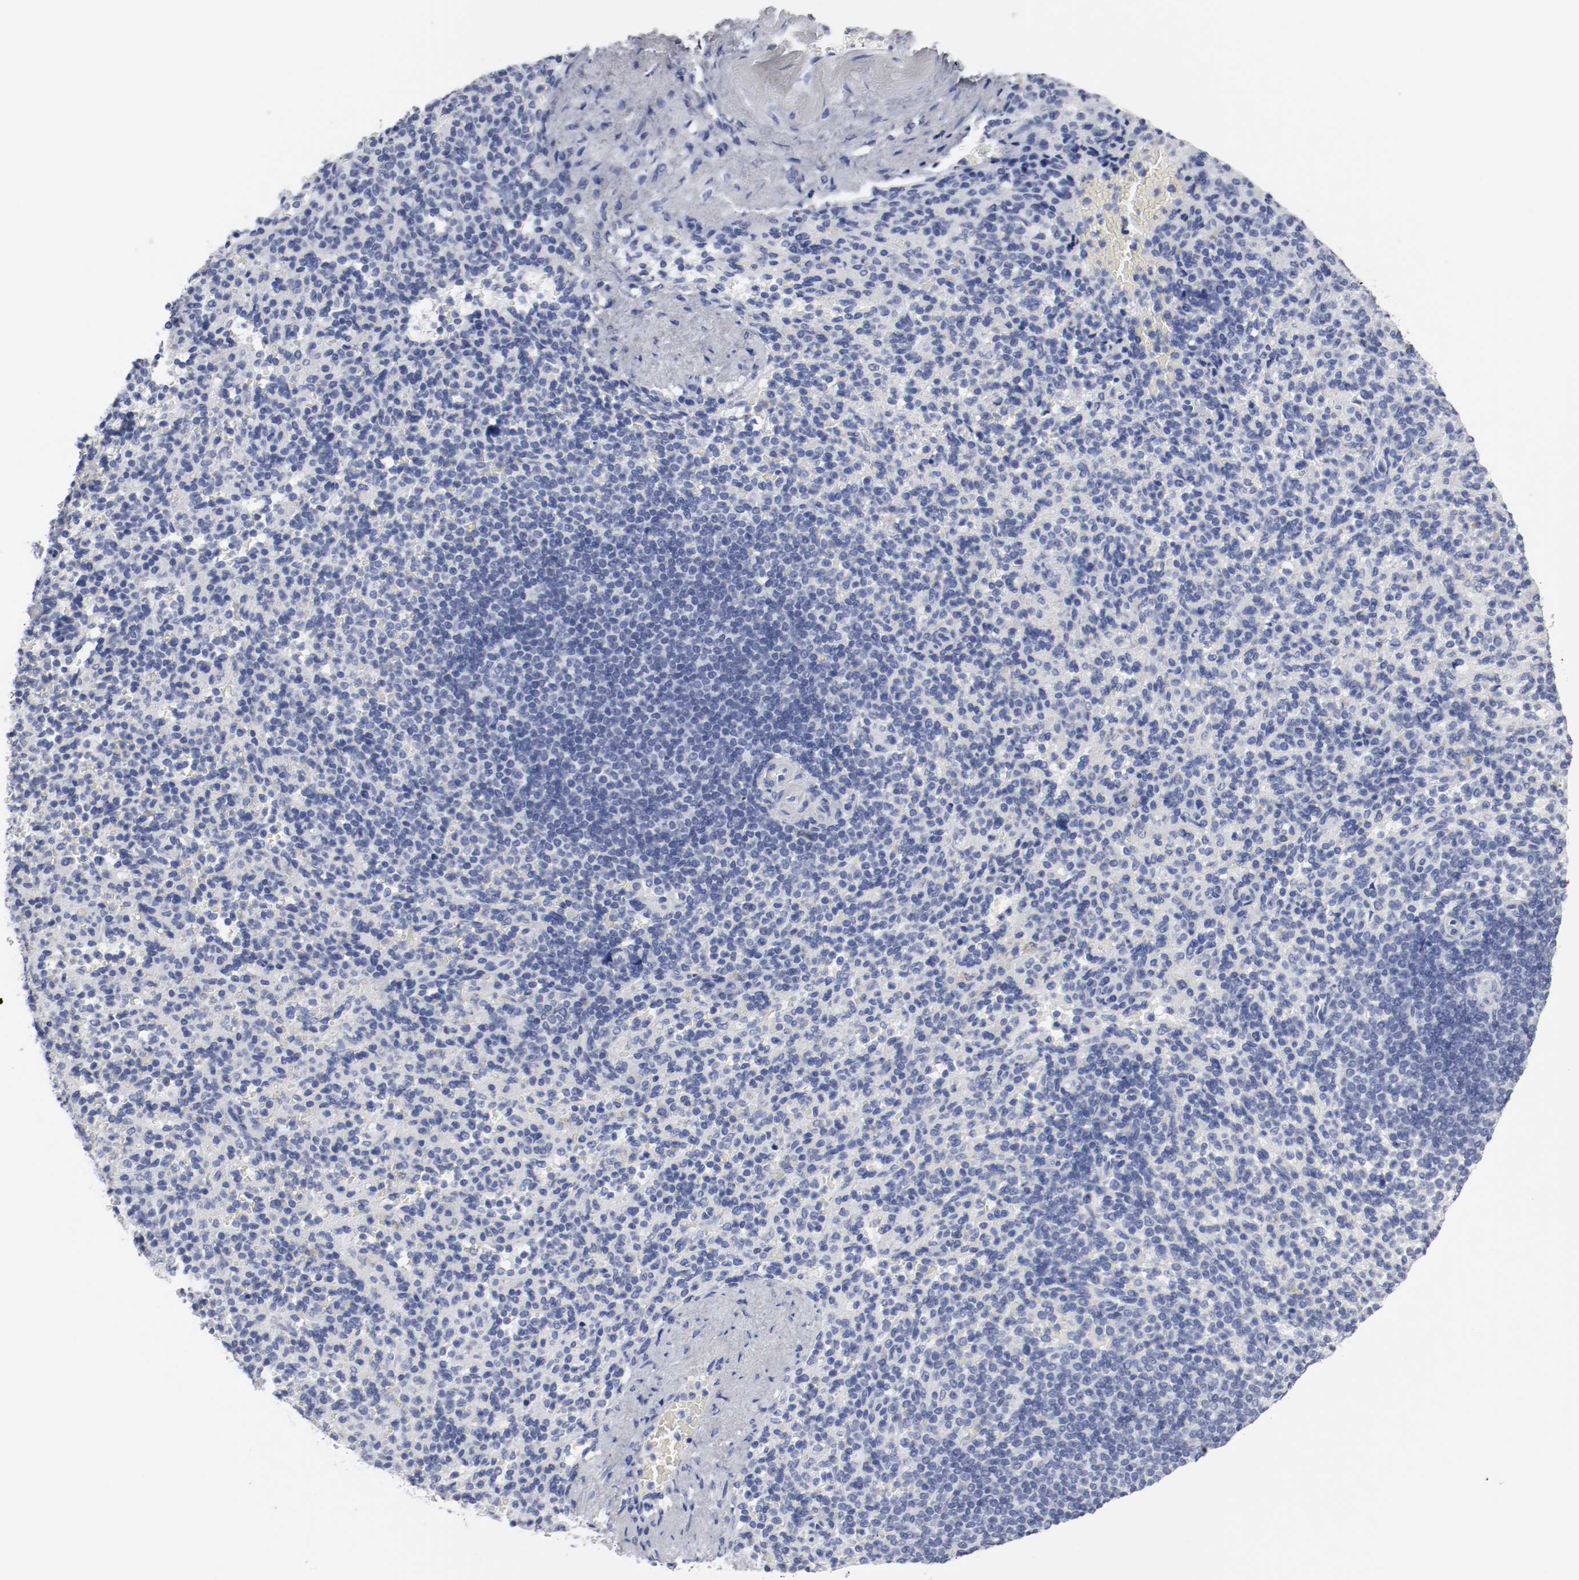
{"staining": {"intensity": "negative", "quantity": "none", "location": "none"}, "tissue": "spleen", "cell_type": "Cells in red pulp", "image_type": "normal", "snomed": [{"axis": "morphology", "description": "Normal tissue, NOS"}, {"axis": "topography", "description": "Spleen"}], "caption": "Benign spleen was stained to show a protein in brown. There is no significant expression in cells in red pulp.", "gene": "GAD1", "patient": {"sex": "female", "age": 74}}